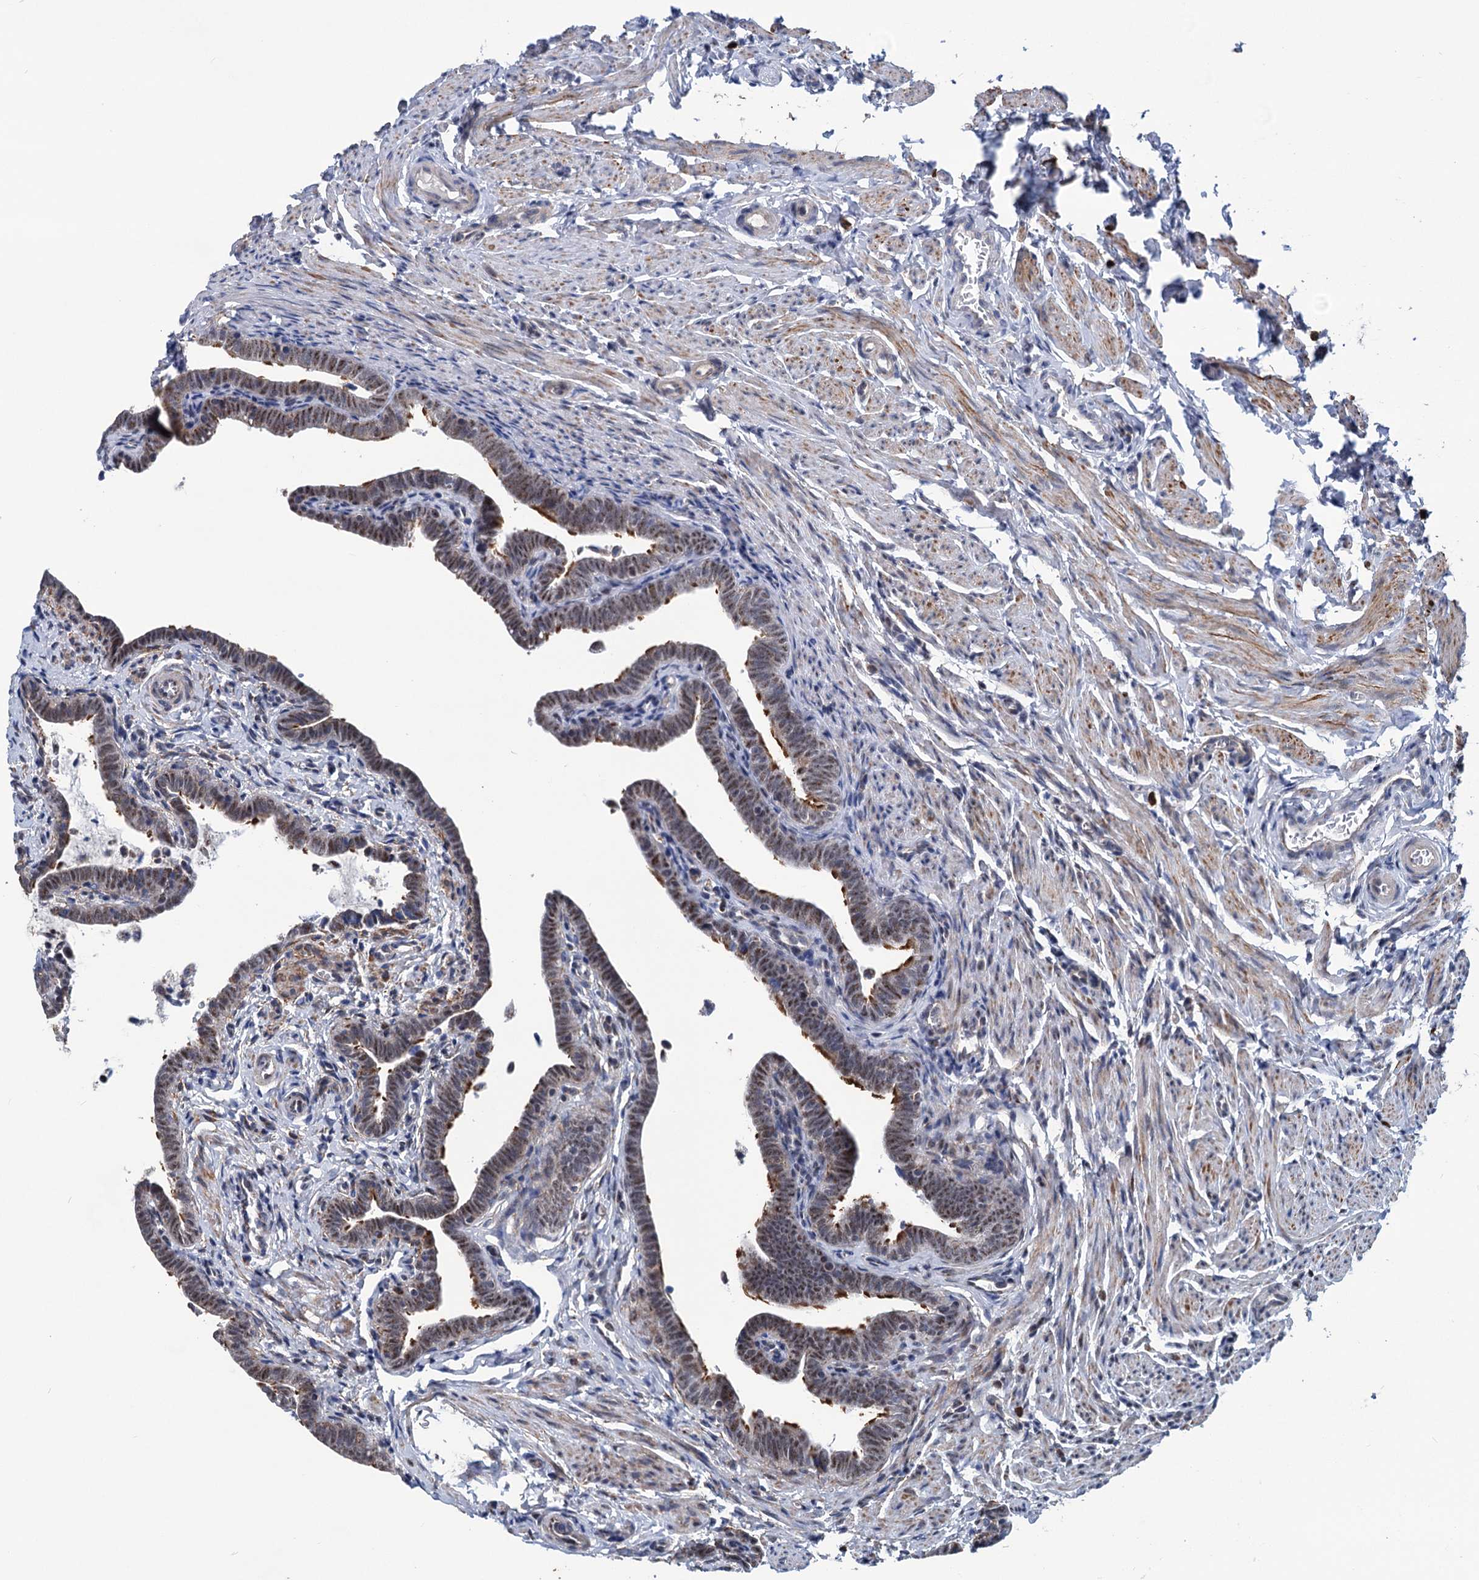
{"staining": {"intensity": "strong", "quantity": "25%-75%", "location": "cytoplasmic/membranous,nuclear"}, "tissue": "fallopian tube", "cell_type": "Glandular cells", "image_type": "normal", "snomed": [{"axis": "morphology", "description": "Normal tissue, NOS"}, {"axis": "topography", "description": "Fallopian tube"}], "caption": "Immunohistochemistry image of unremarkable human fallopian tube stained for a protein (brown), which shows high levels of strong cytoplasmic/membranous,nuclear positivity in about 25%-75% of glandular cells.", "gene": "MORN3", "patient": {"sex": "female", "age": 36}}